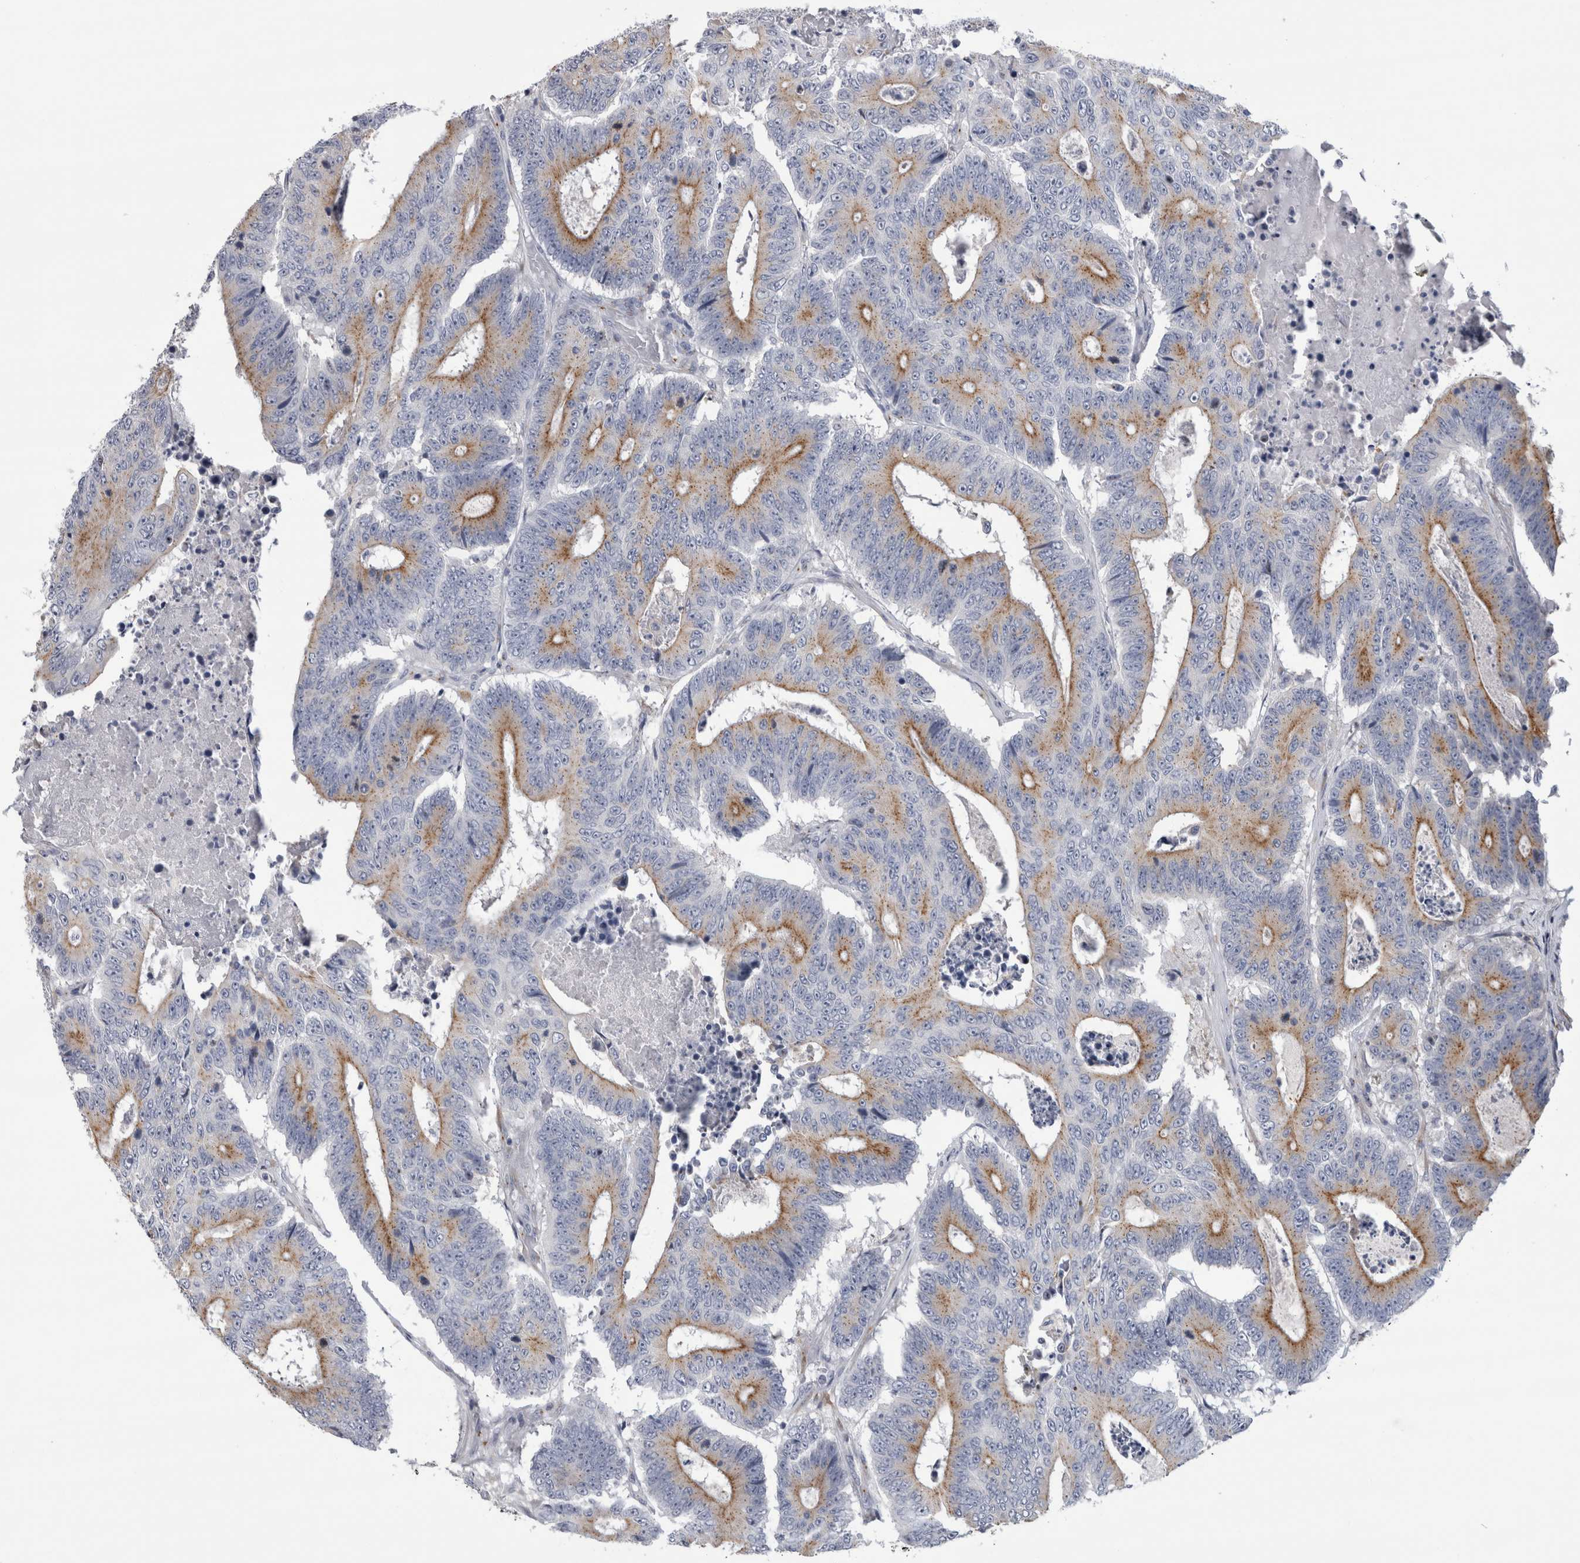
{"staining": {"intensity": "moderate", "quantity": "25%-75%", "location": "cytoplasmic/membranous"}, "tissue": "colorectal cancer", "cell_type": "Tumor cells", "image_type": "cancer", "snomed": [{"axis": "morphology", "description": "Adenocarcinoma, NOS"}, {"axis": "topography", "description": "Colon"}], "caption": "Adenocarcinoma (colorectal) stained for a protein displays moderate cytoplasmic/membranous positivity in tumor cells.", "gene": "AKAP9", "patient": {"sex": "male", "age": 83}}